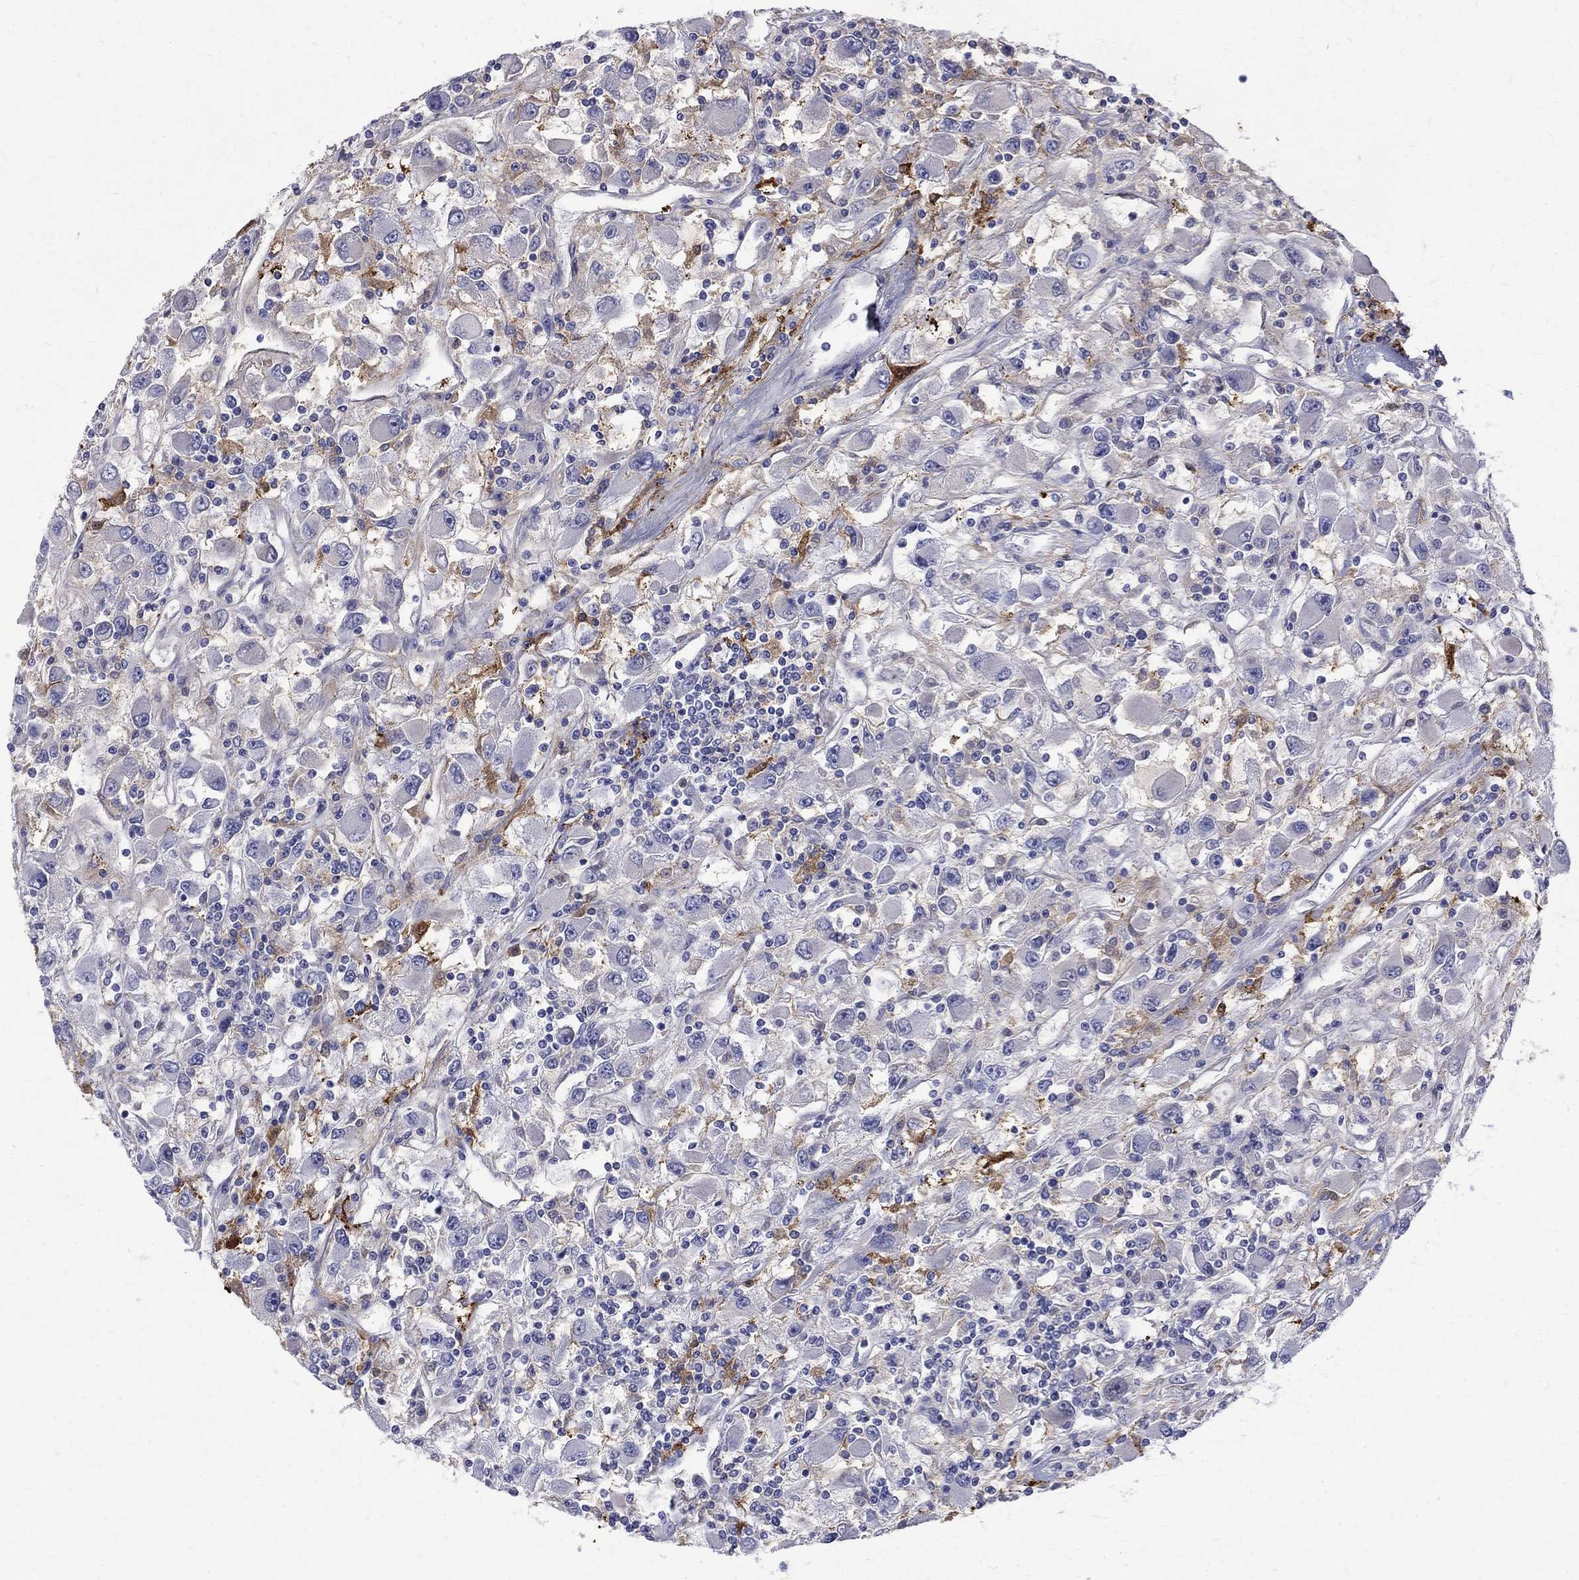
{"staining": {"intensity": "moderate", "quantity": "<25%", "location": "cytoplasmic/membranous"}, "tissue": "renal cancer", "cell_type": "Tumor cells", "image_type": "cancer", "snomed": [{"axis": "morphology", "description": "Adenocarcinoma, NOS"}, {"axis": "topography", "description": "Kidney"}], "caption": "Human renal adenocarcinoma stained with a brown dye displays moderate cytoplasmic/membranous positive expression in approximately <25% of tumor cells.", "gene": "AGER", "patient": {"sex": "female", "age": 67}}